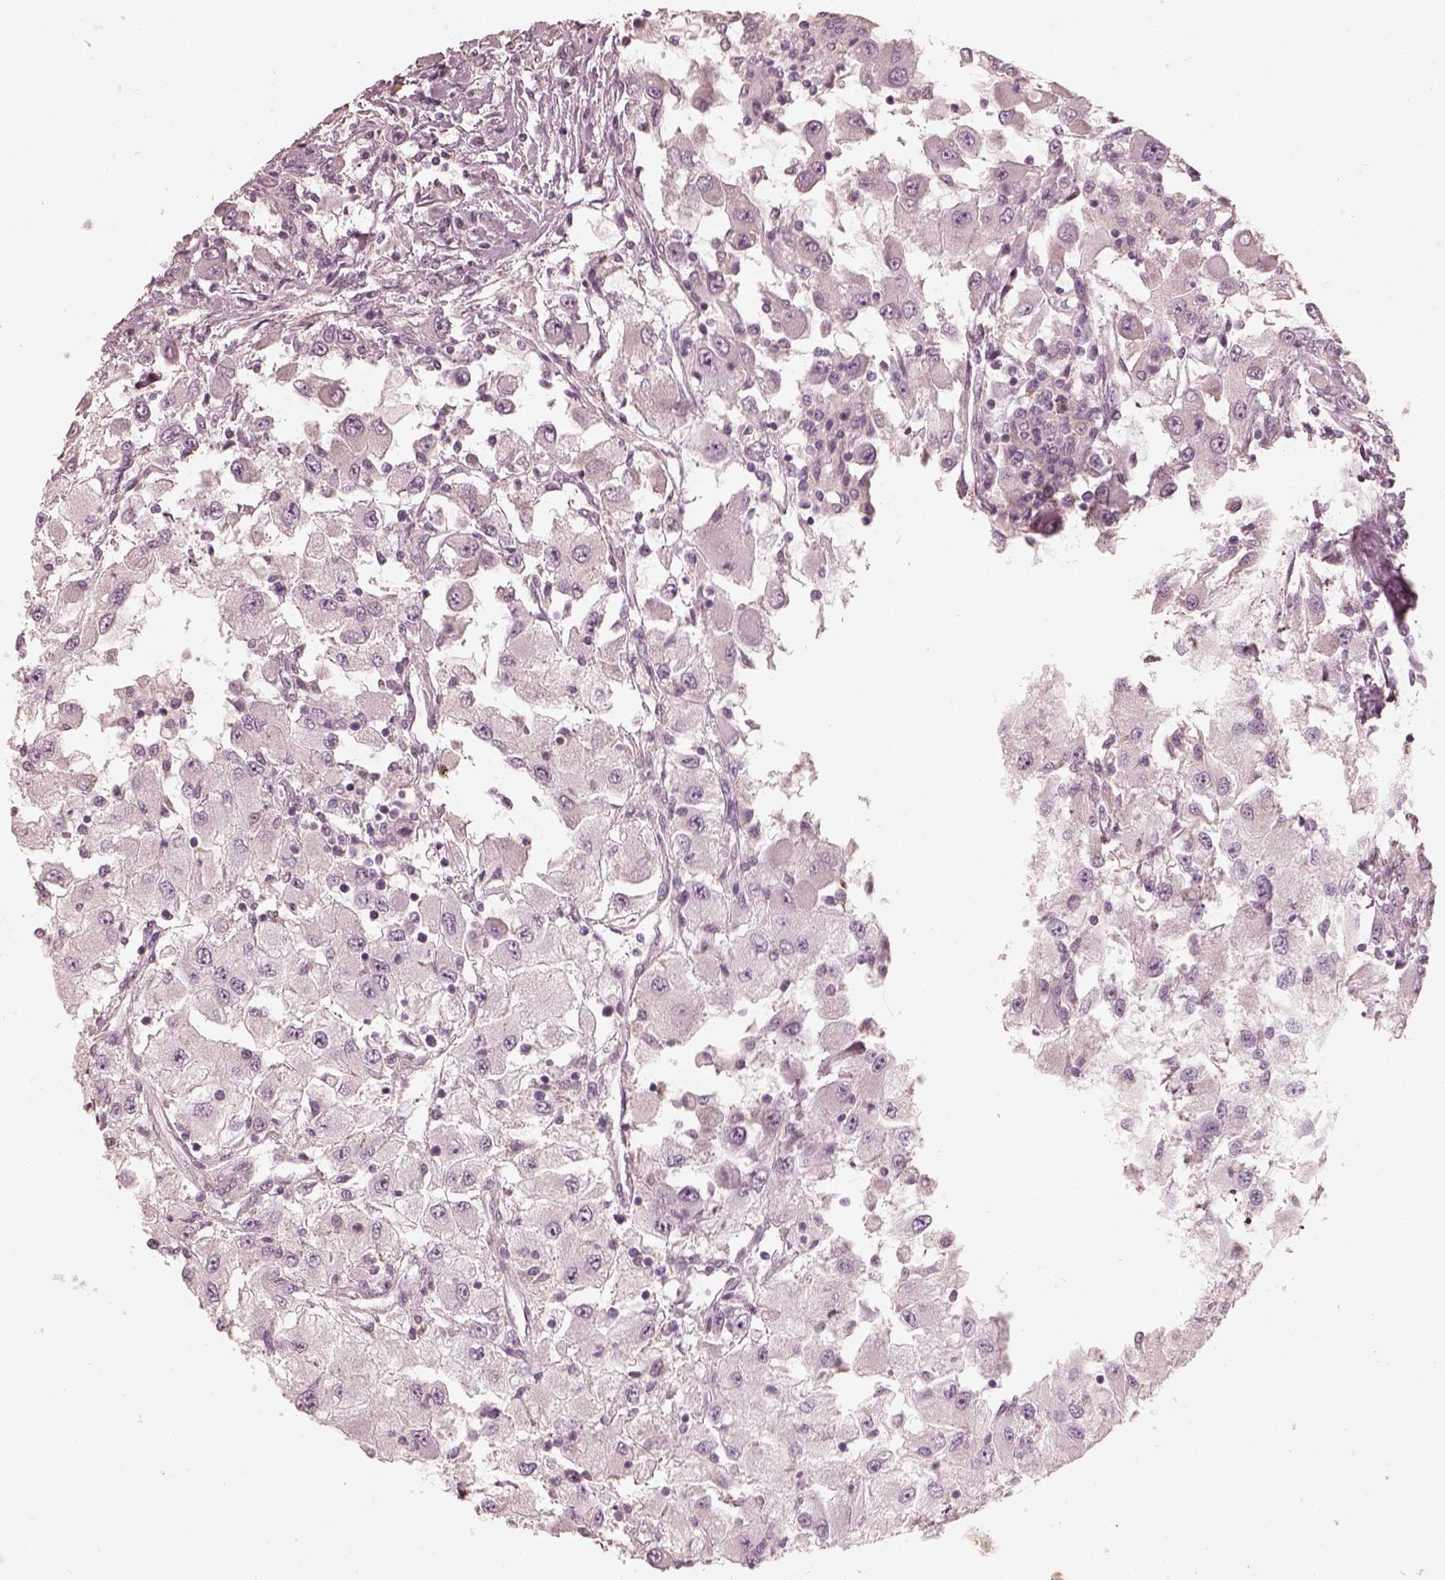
{"staining": {"intensity": "negative", "quantity": "none", "location": "none"}, "tissue": "renal cancer", "cell_type": "Tumor cells", "image_type": "cancer", "snomed": [{"axis": "morphology", "description": "Adenocarcinoma, NOS"}, {"axis": "topography", "description": "Kidney"}], "caption": "Immunohistochemistry (IHC) photomicrograph of renal adenocarcinoma stained for a protein (brown), which reveals no staining in tumor cells. (Brightfield microscopy of DAB immunohistochemistry (IHC) at high magnification).", "gene": "RAB3C", "patient": {"sex": "female", "age": 67}}